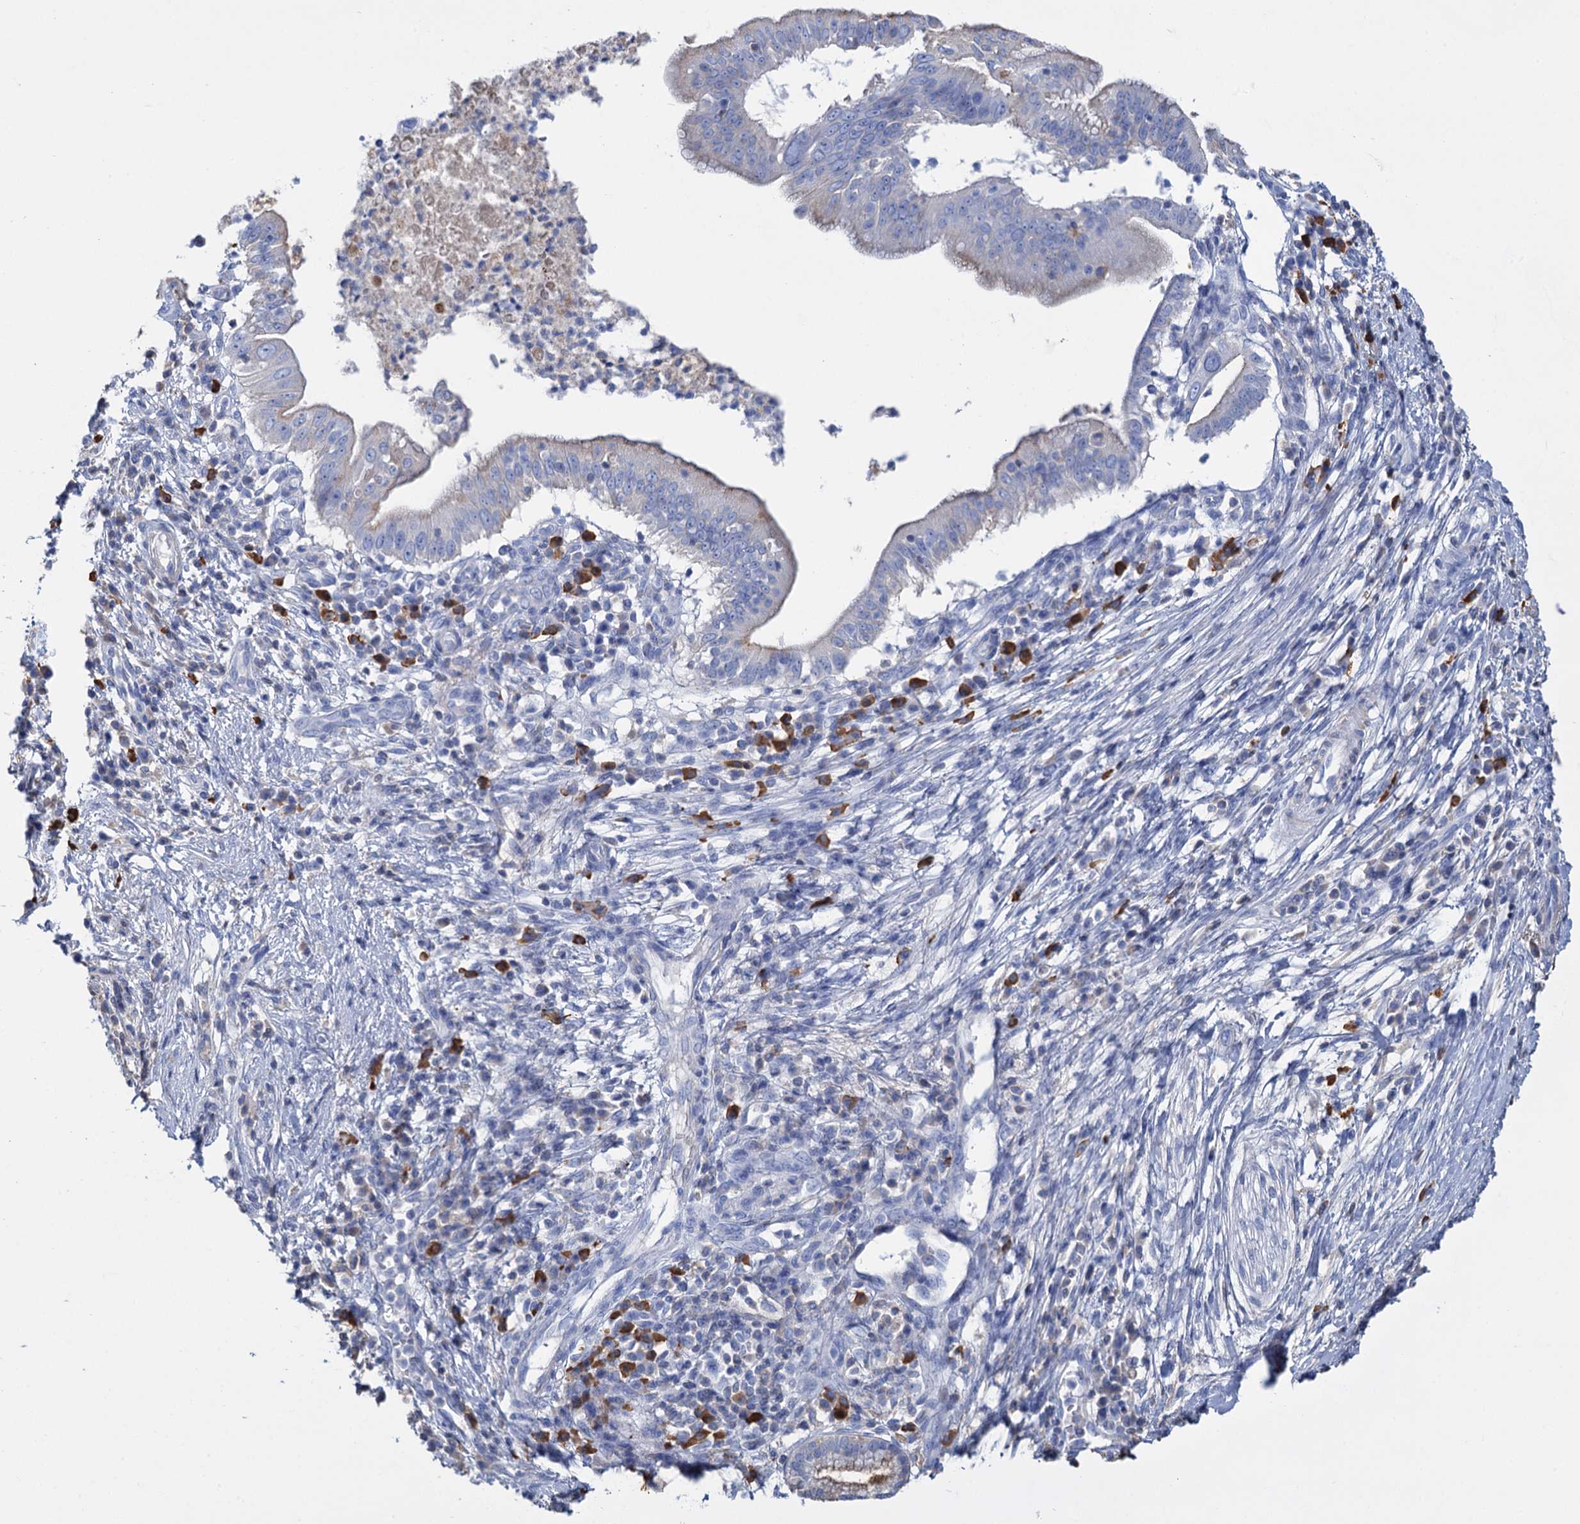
{"staining": {"intensity": "negative", "quantity": "none", "location": "none"}, "tissue": "pancreatic cancer", "cell_type": "Tumor cells", "image_type": "cancer", "snomed": [{"axis": "morphology", "description": "Adenocarcinoma, NOS"}, {"axis": "topography", "description": "Pancreas"}], "caption": "This is a histopathology image of immunohistochemistry (IHC) staining of pancreatic cancer, which shows no expression in tumor cells.", "gene": "FBXW12", "patient": {"sex": "male", "age": 68}}